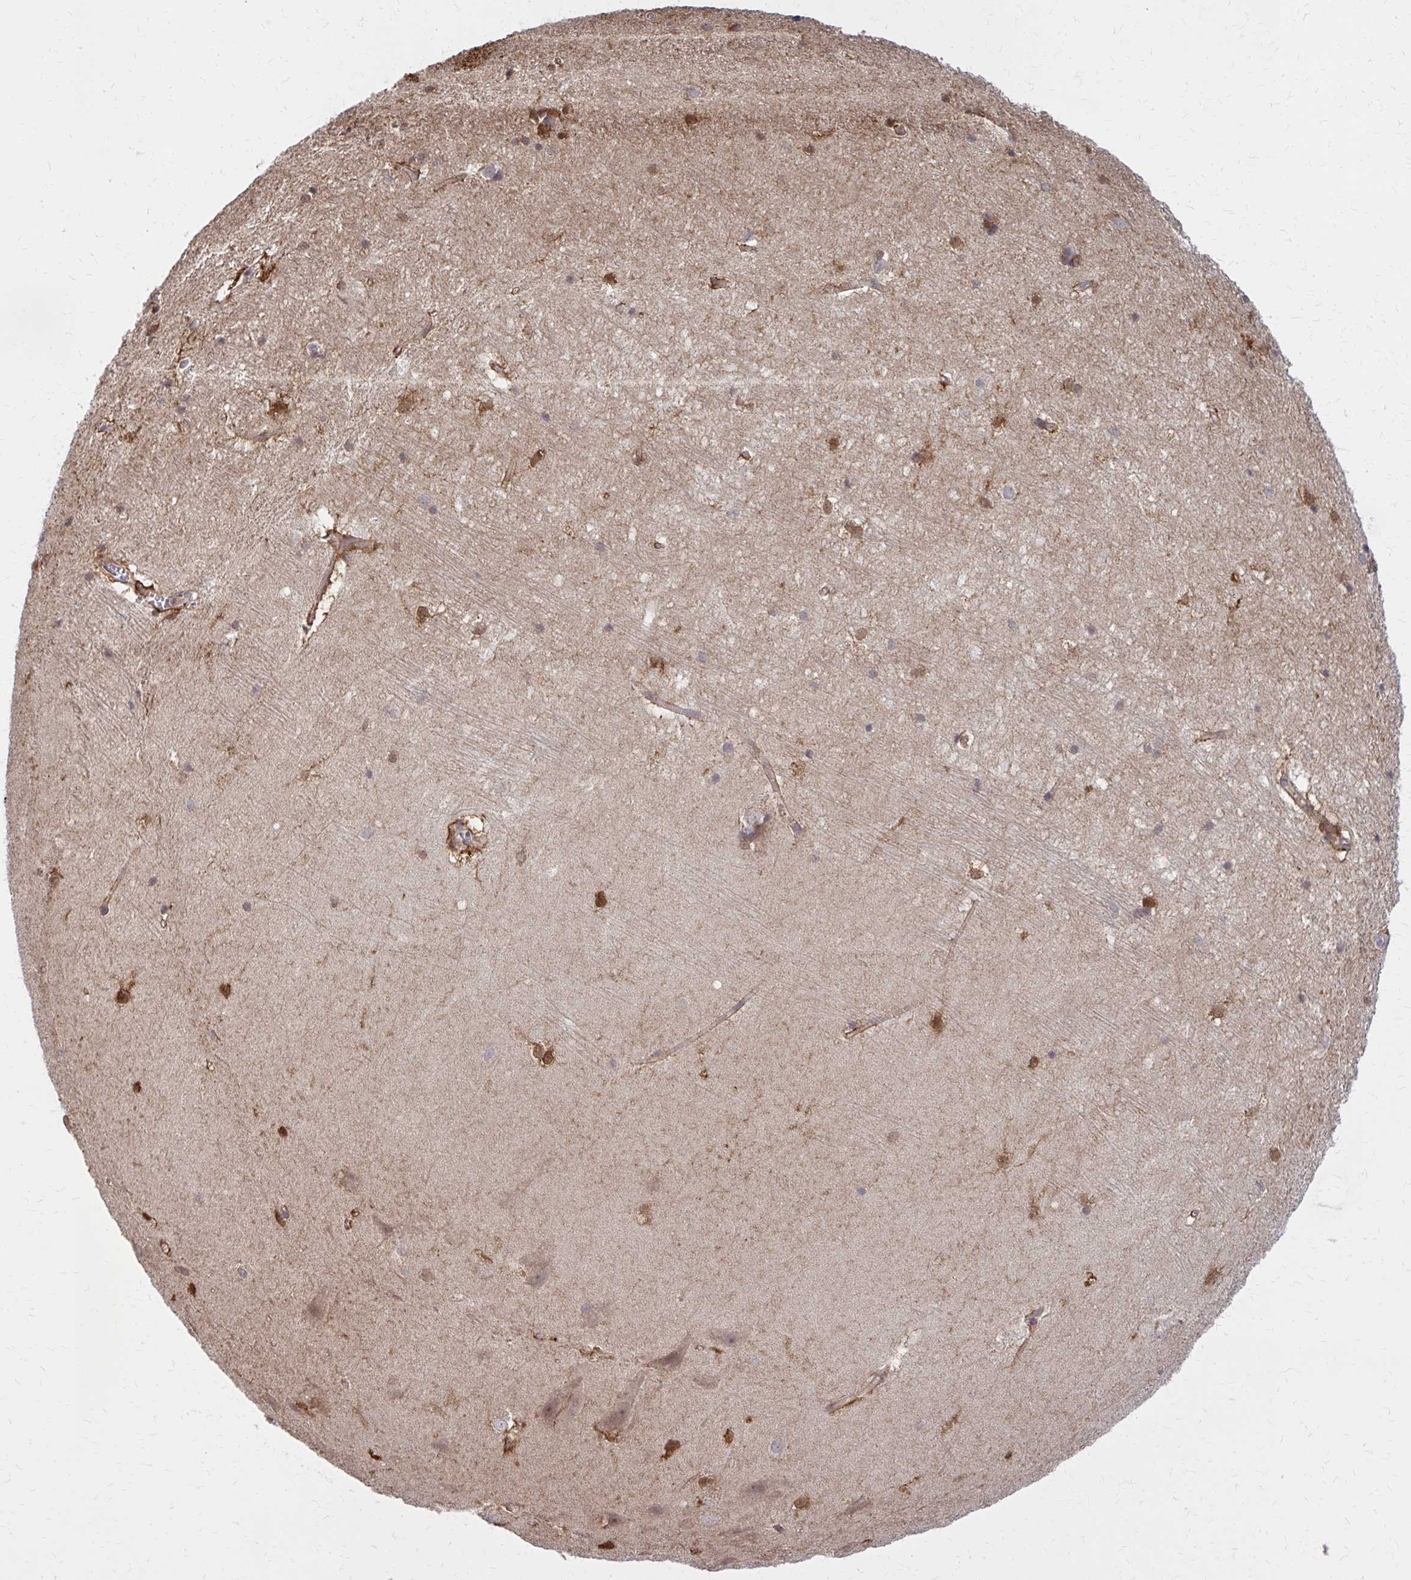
{"staining": {"intensity": "strong", "quantity": "<25%", "location": "cytoplasmic/membranous"}, "tissue": "hippocampus", "cell_type": "Glial cells", "image_type": "normal", "snomed": [{"axis": "morphology", "description": "Normal tissue, NOS"}, {"axis": "topography", "description": "Cerebral cortex"}, {"axis": "topography", "description": "Hippocampus"}], "caption": "Immunohistochemical staining of unremarkable hippocampus reveals strong cytoplasmic/membranous protein expression in about <25% of glial cells.", "gene": "DBI", "patient": {"sex": "female", "age": 19}}